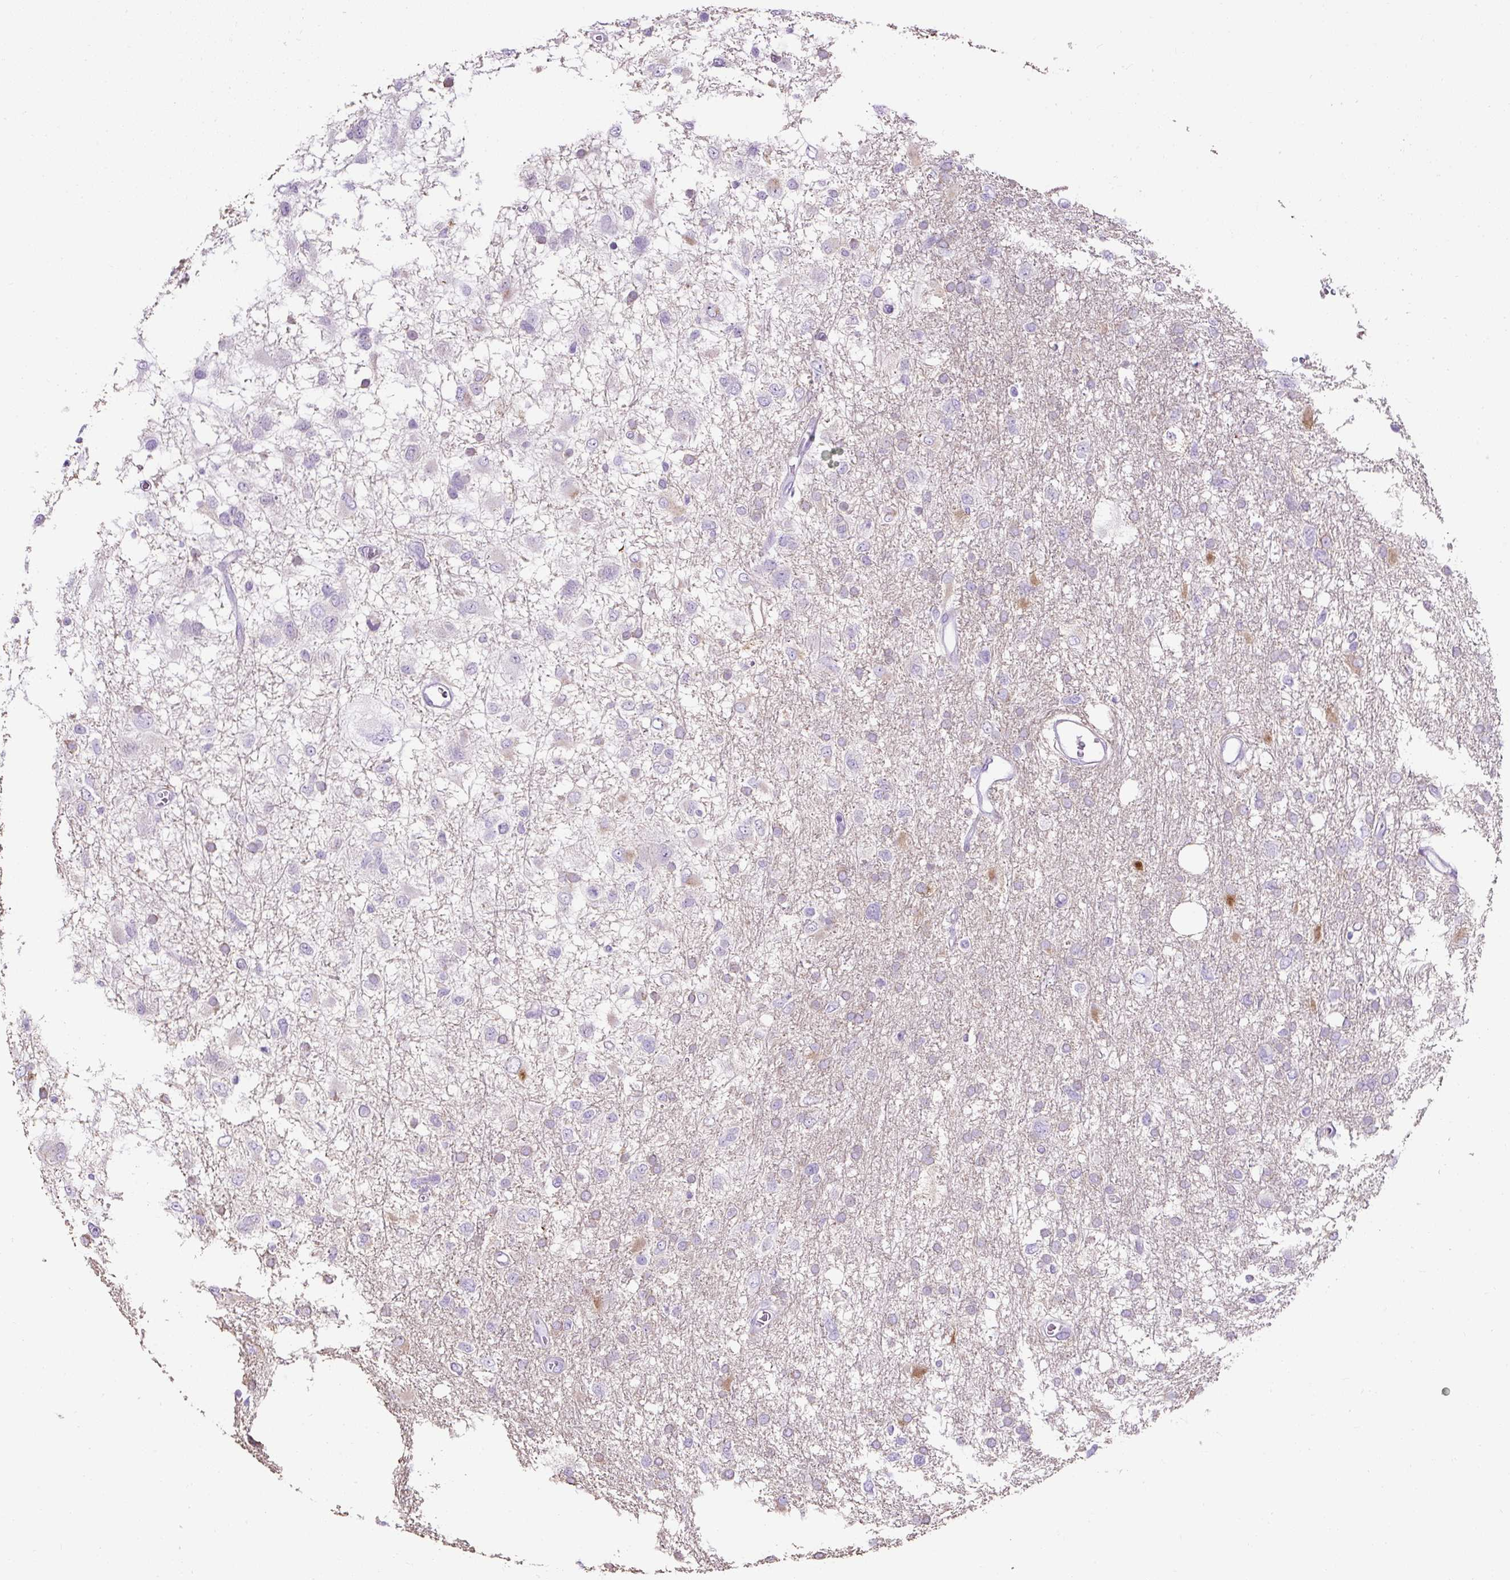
{"staining": {"intensity": "negative", "quantity": "none", "location": "none"}, "tissue": "glioma", "cell_type": "Tumor cells", "image_type": "cancer", "snomed": [{"axis": "morphology", "description": "Glioma, malignant, High grade"}, {"axis": "topography", "description": "Brain"}], "caption": "Human glioma stained for a protein using immunohistochemistry (IHC) reveals no staining in tumor cells.", "gene": "C2CD4C", "patient": {"sex": "male", "age": 61}}